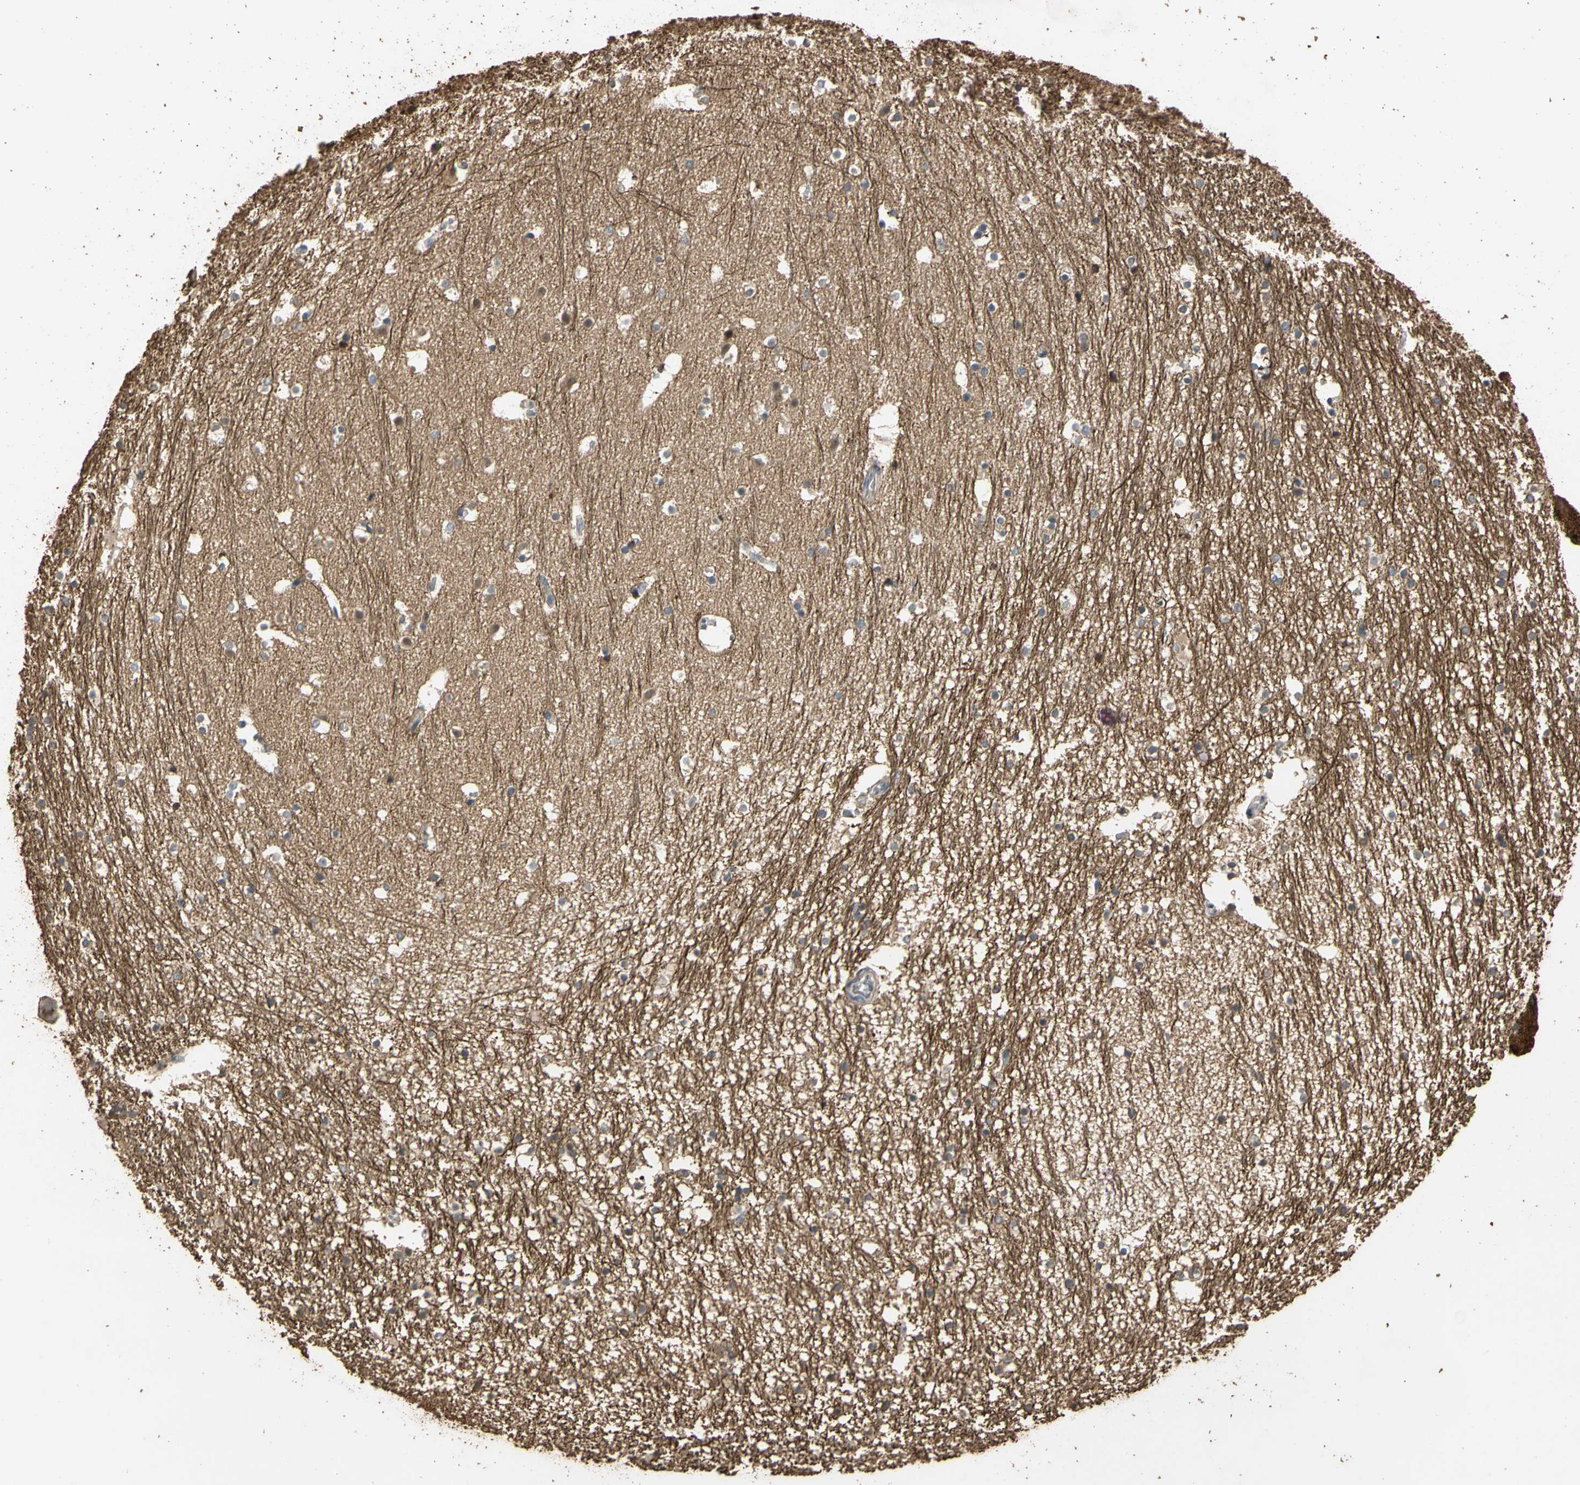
{"staining": {"intensity": "negative", "quantity": "none", "location": "none"}, "tissue": "hippocampus", "cell_type": "Glial cells", "image_type": "normal", "snomed": [{"axis": "morphology", "description": "Normal tissue, NOS"}, {"axis": "topography", "description": "Hippocampus"}], "caption": "High magnification brightfield microscopy of benign hippocampus stained with DAB (3,3'-diaminobenzidine) (brown) and counterstained with hematoxylin (blue): glial cells show no significant positivity. Brightfield microscopy of immunohistochemistry (IHC) stained with DAB (brown) and hematoxylin (blue), captured at high magnification.", "gene": "MGRN1", "patient": {"sex": "male", "age": 45}}